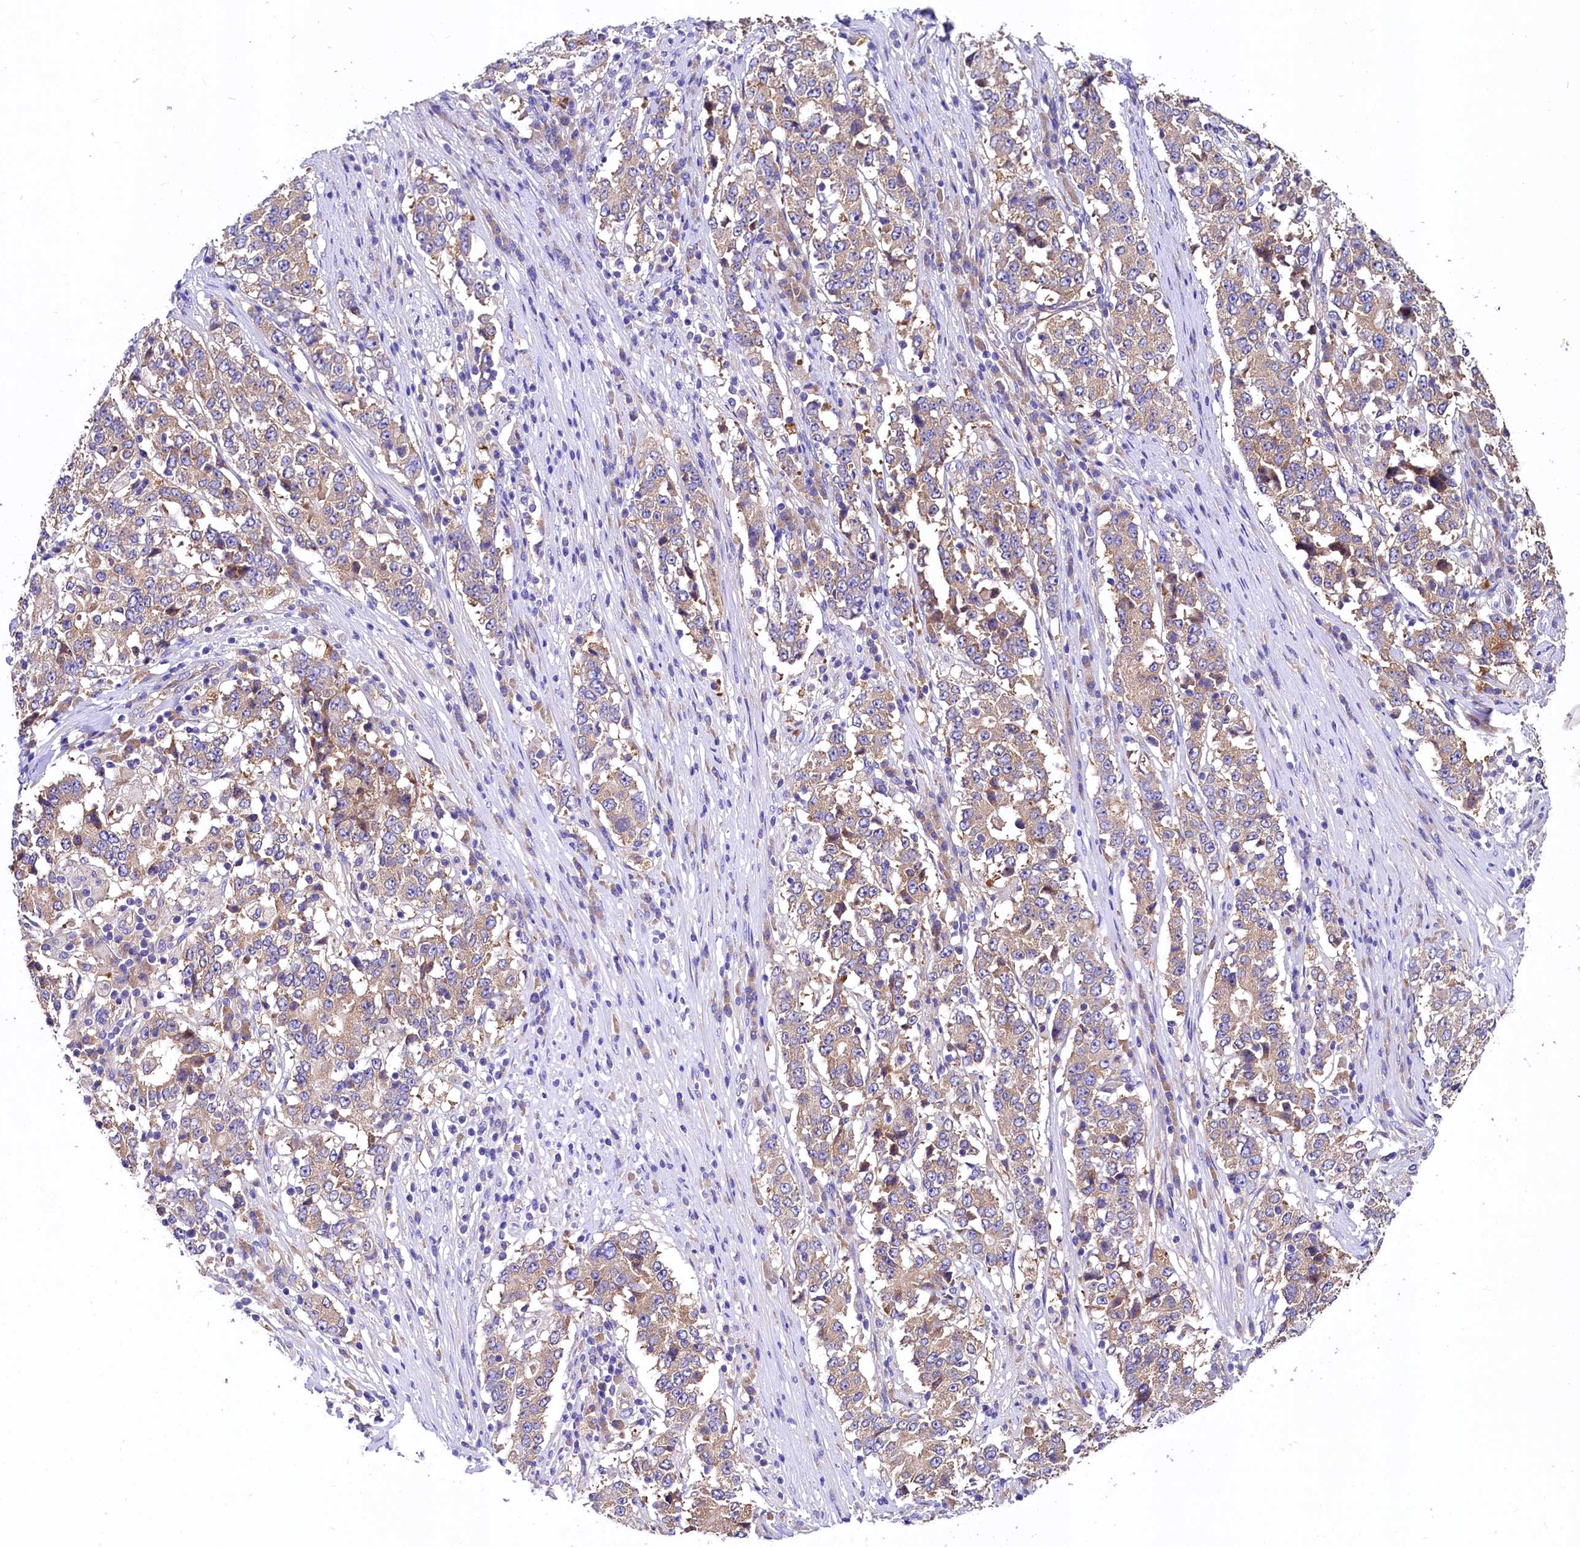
{"staining": {"intensity": "weak", "quantity": ">75%", "location": "cytoplasmic/membranous"}, "tissue": "stomach cancer", "cell_type": "Tumor cells", "image_type": "cancer", "snomed": [{"axis": "morphology", "description": "Adenocarcinoma, NOS"}, {"axis": "topography", "description": "Stomach"}], "caption": "Protein analysis of stomach adenocarcinoma tissue demonstrates weak cytoplasmic/membranous positivity in about >75% of tumor cells.", "gene": "QARS1", "patient": {"sex": "male", "age": 59}}